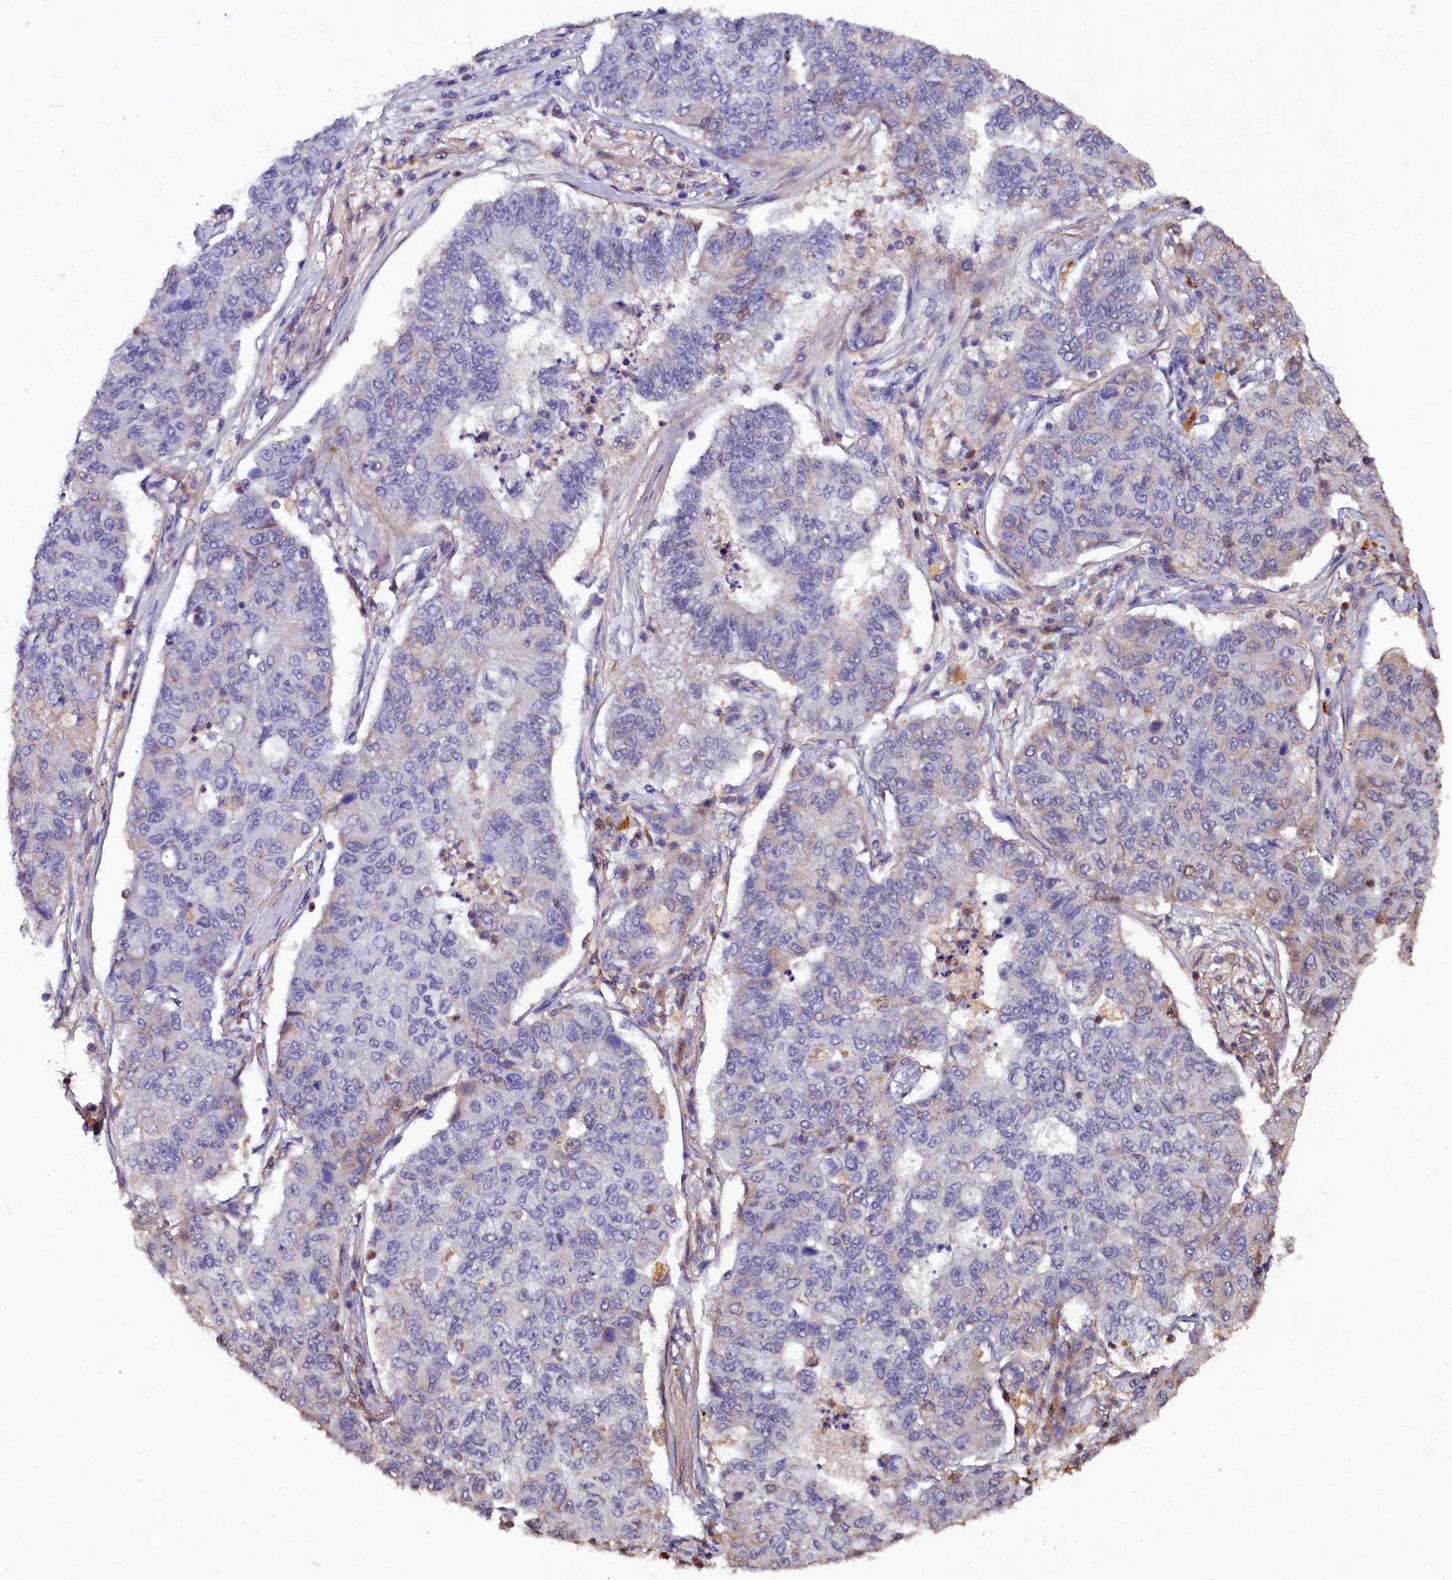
{"staining": {"intensity": "weak", "quantity": "<25%", "location": "cytoplasmic/membranous"}, "tissue": "lung cancer", "cell_type": "Tumor cells", "image_type": "cancer", "snomed": [{"axis": "morphology", "description": "Squamous cell carcinoma, NOS"}, {"axis": "topography", "description": "Lung"}], "caption": "Squamous cell carcinoma (lung) was stained to show a protein in brown. There is no significant staining in tumor cells.", "gene": "CSTPP1", "patient": {"sex": "male", "age": 74}}